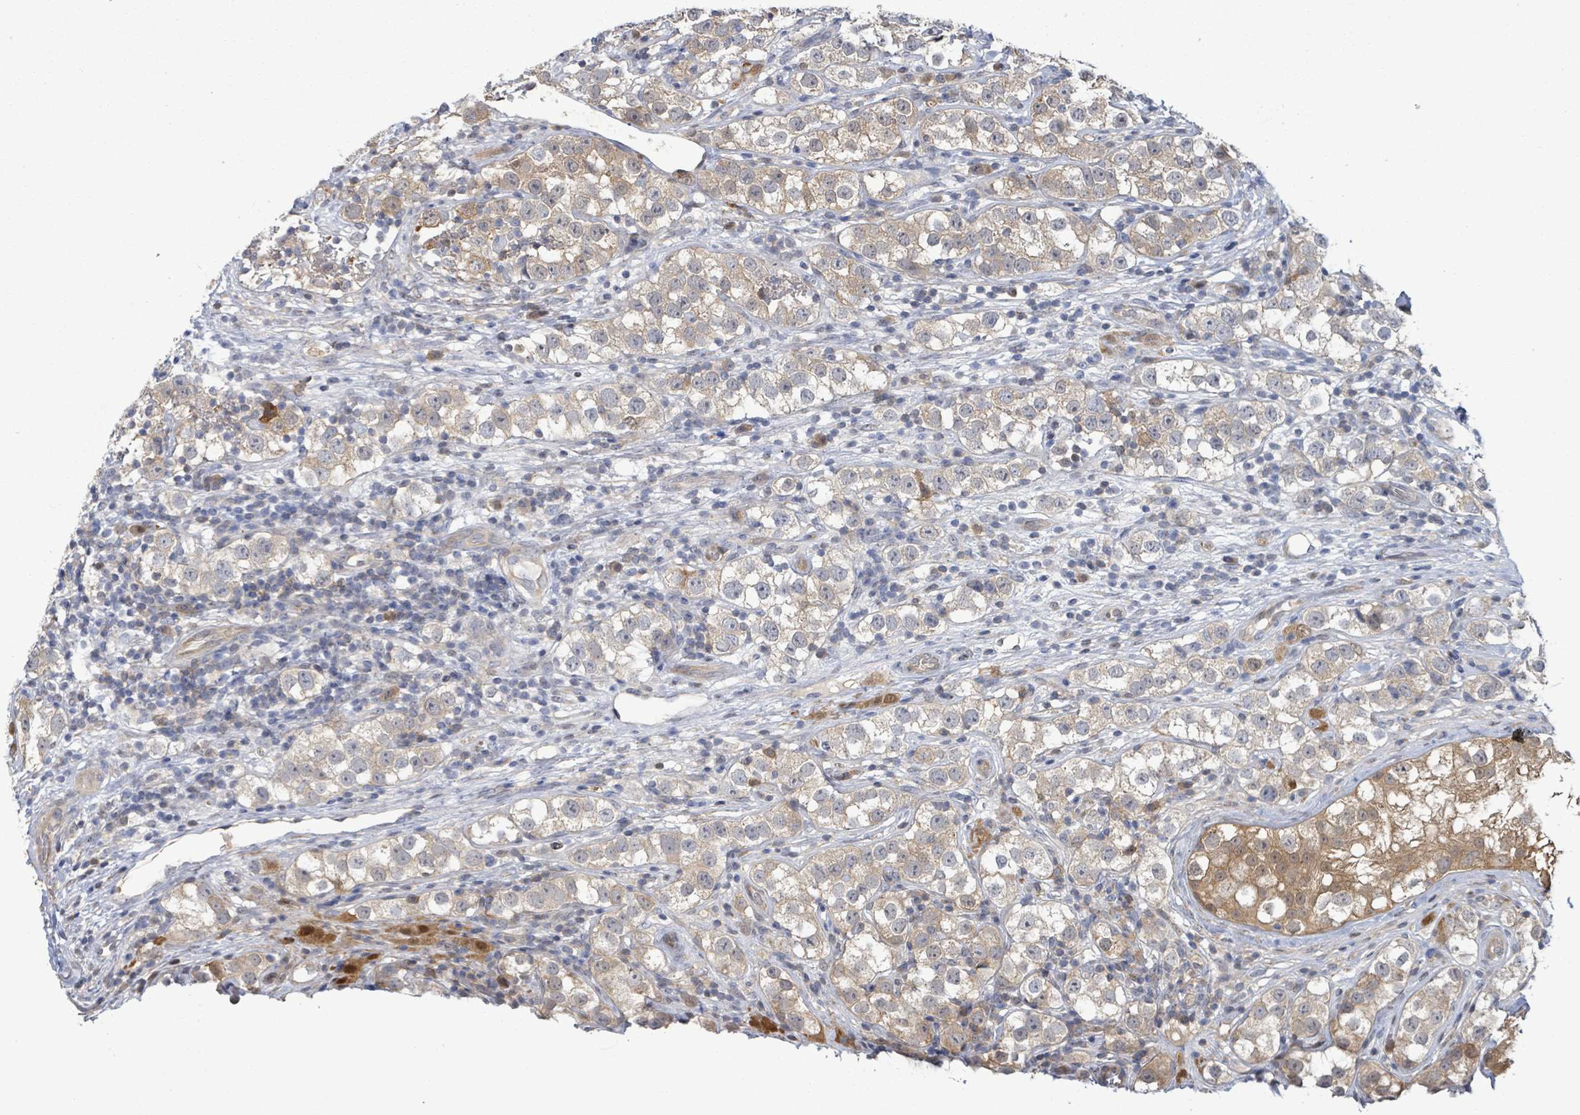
{"staining": {"intensity": "weak", "quantity": ">75%", "location": "cytoplasmic/membranous"}, "tissue": "testis cancer", "cell_type": "Tumor cells", "image_type": "cancer", "snomed": [{"axis": "morphology", "description": "Seminoma, NOS"}, {"axis": "topography", "description": "Testis"}], "caption": "The immunohistochemical stain highlights weak cytoplasmic/membranous staining in tumor cells of seminoma (testis) tissue. (DAB IHC with brightfield microscopy, high magnification).", "gene": "PGAM1", "patient": {"sex": "male", "age": 28}}